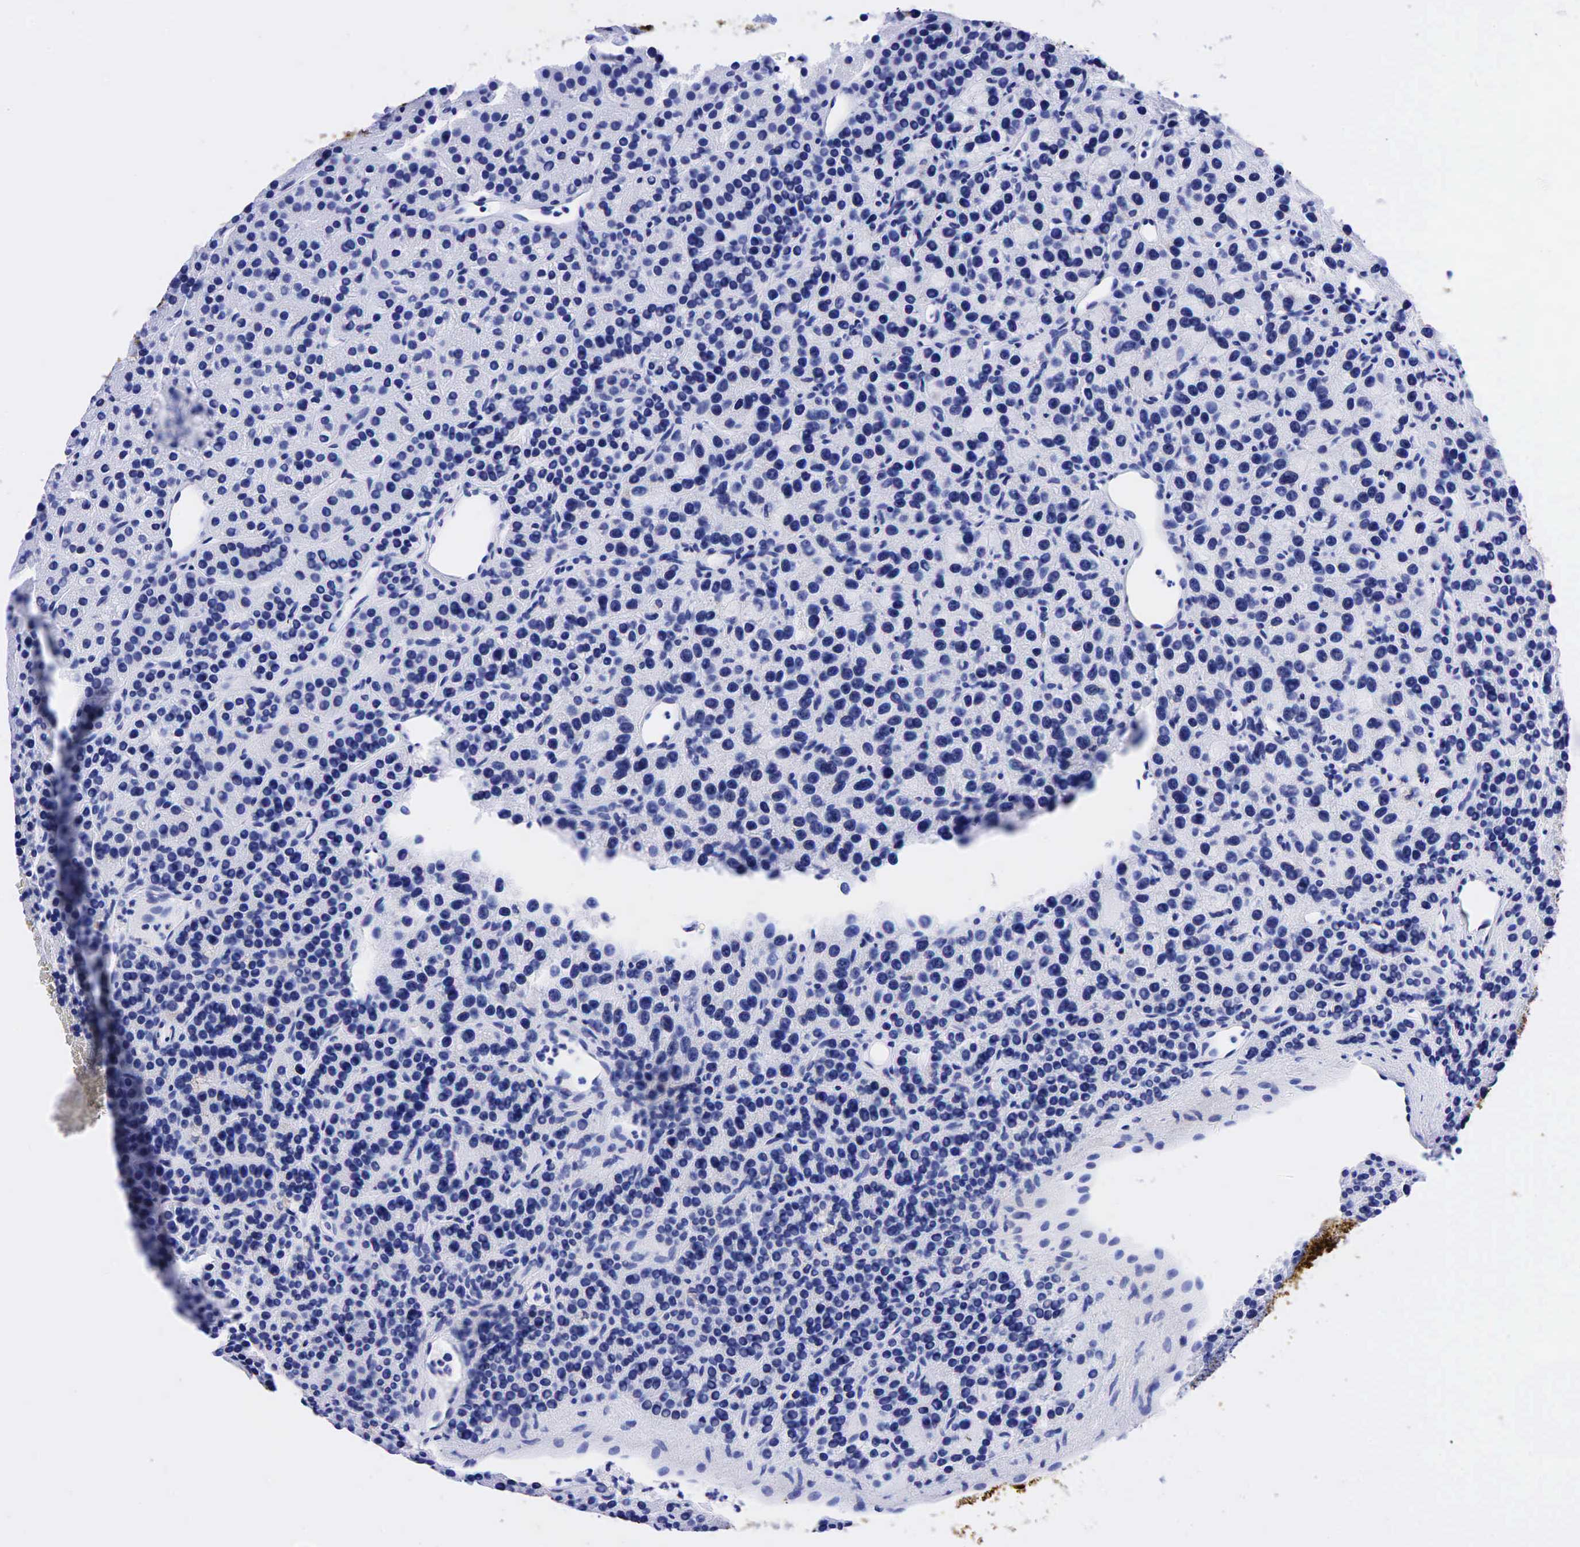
{"staining": {"intensity": "negative", "quantity": "none", "location": "none"}, "tissue": "parathyroid gland", "cell_type": "Glandular cells", "image_type": "normal", "snomed": [{"axis": "morphology", "description": "Normal tissue, NOS"}, {"axis": "topography", "description": "Parathyroid gland"}], "caption": "Immunohistochemistry photomicrograph of unremarkable parathyroid gland stained for a protein (brown), which displays no expression in glandular cells. (Brightfield microscopy of DAB IHC at high magnification).", "gene": "CEACAM5", "patient": {"sex": "female", "age": 64}}